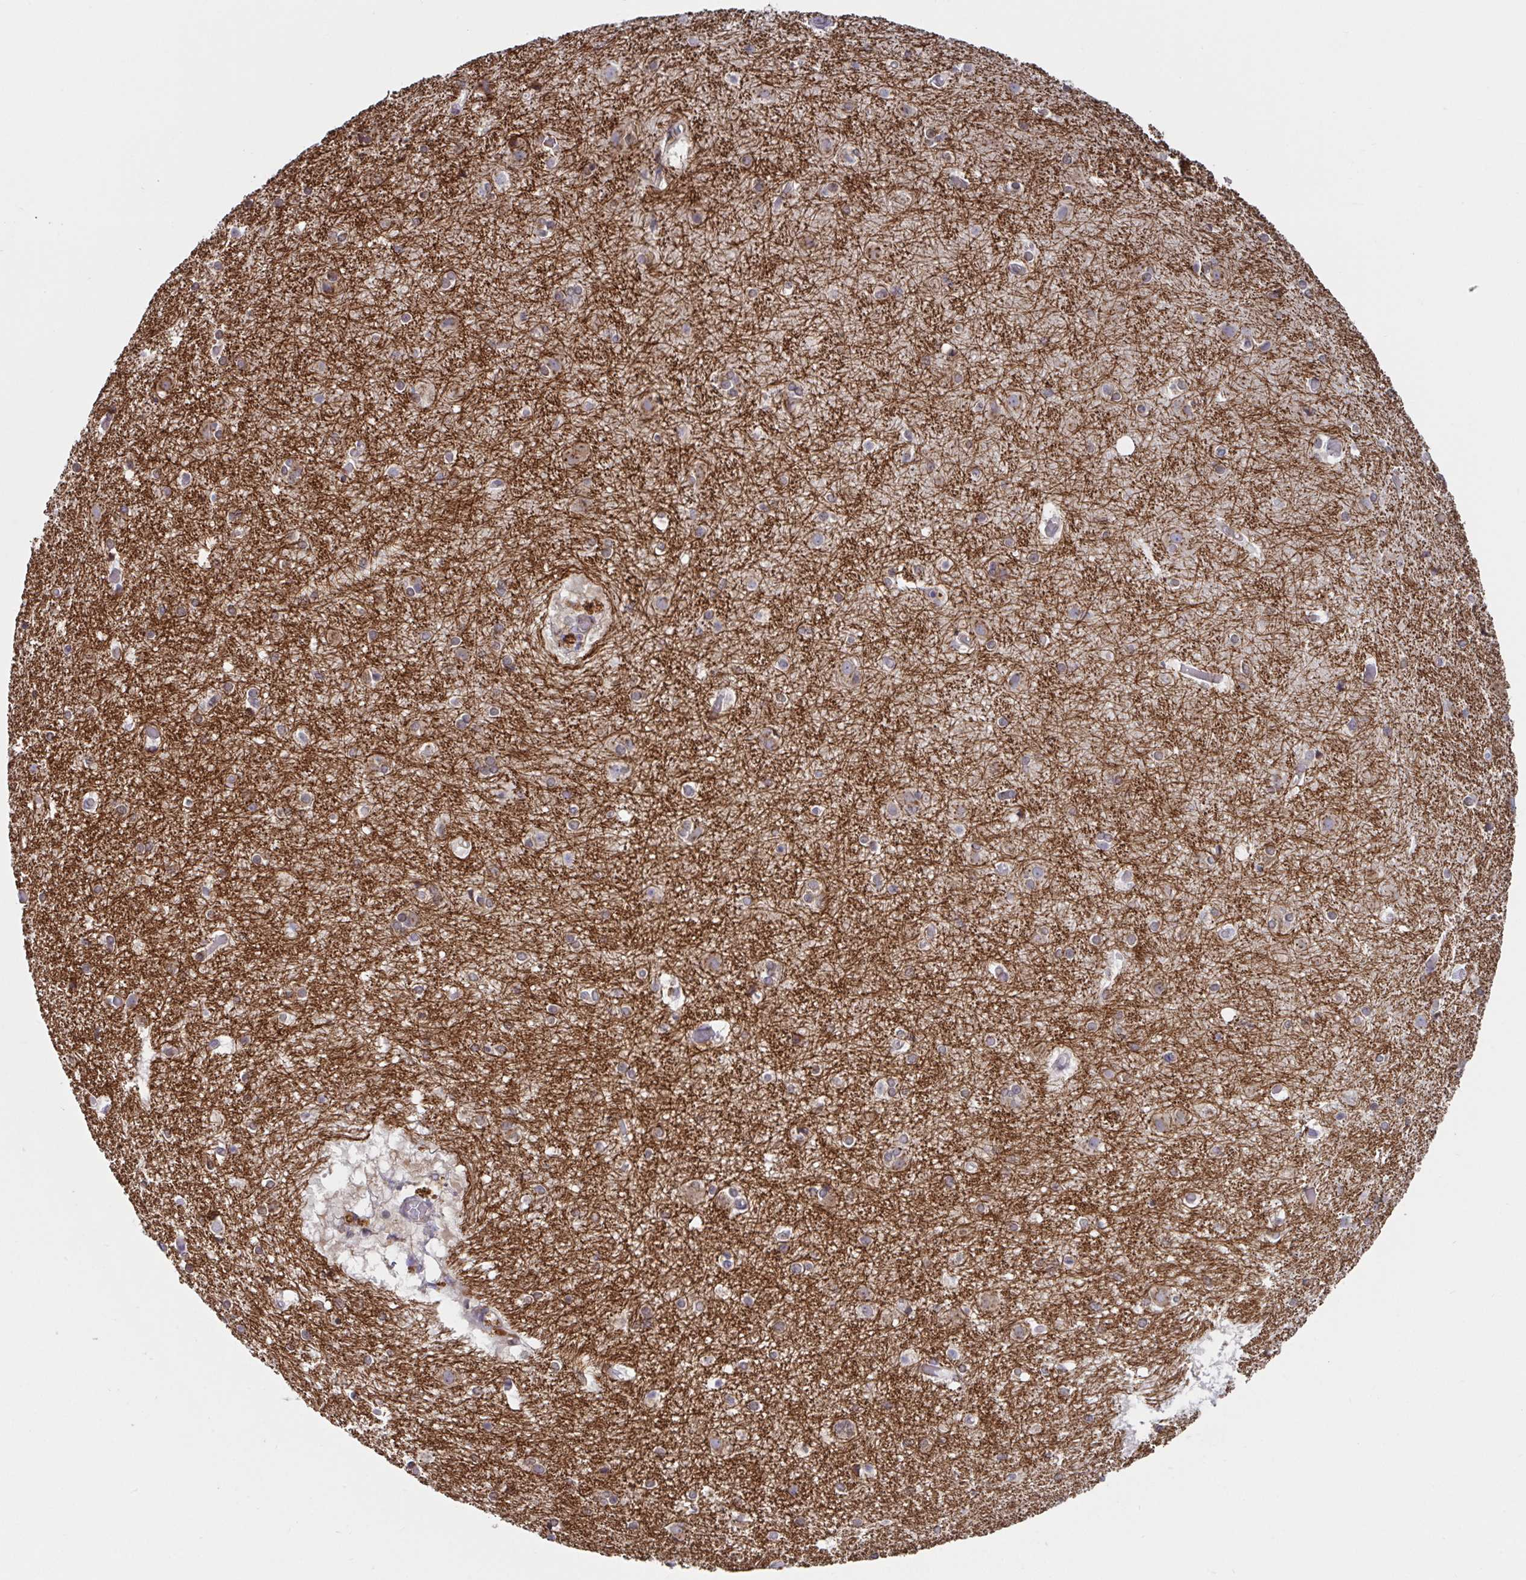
{"staining": {"intensity": "weak", "quantity": "25%-75%", "location": "cytoplasmic/membranous"}, "tissue": "cerebral cortex", "cell_type": "Endothelial cells", "image_type": "normal", "snomed": [{"axis": "morphology", "description": "Normal tissue, NOS"}, {"axis": "topography", "description": "Cerebral cortex"}], "caption": "Endothelial cells display low levels of weak cytoplasmic/membranous expression in approximately 25%-75% of cells in unremarkable human cerebral cortex.", "gene": "ATP5MJ", "patient": {"sex": "female", "age": 52}}